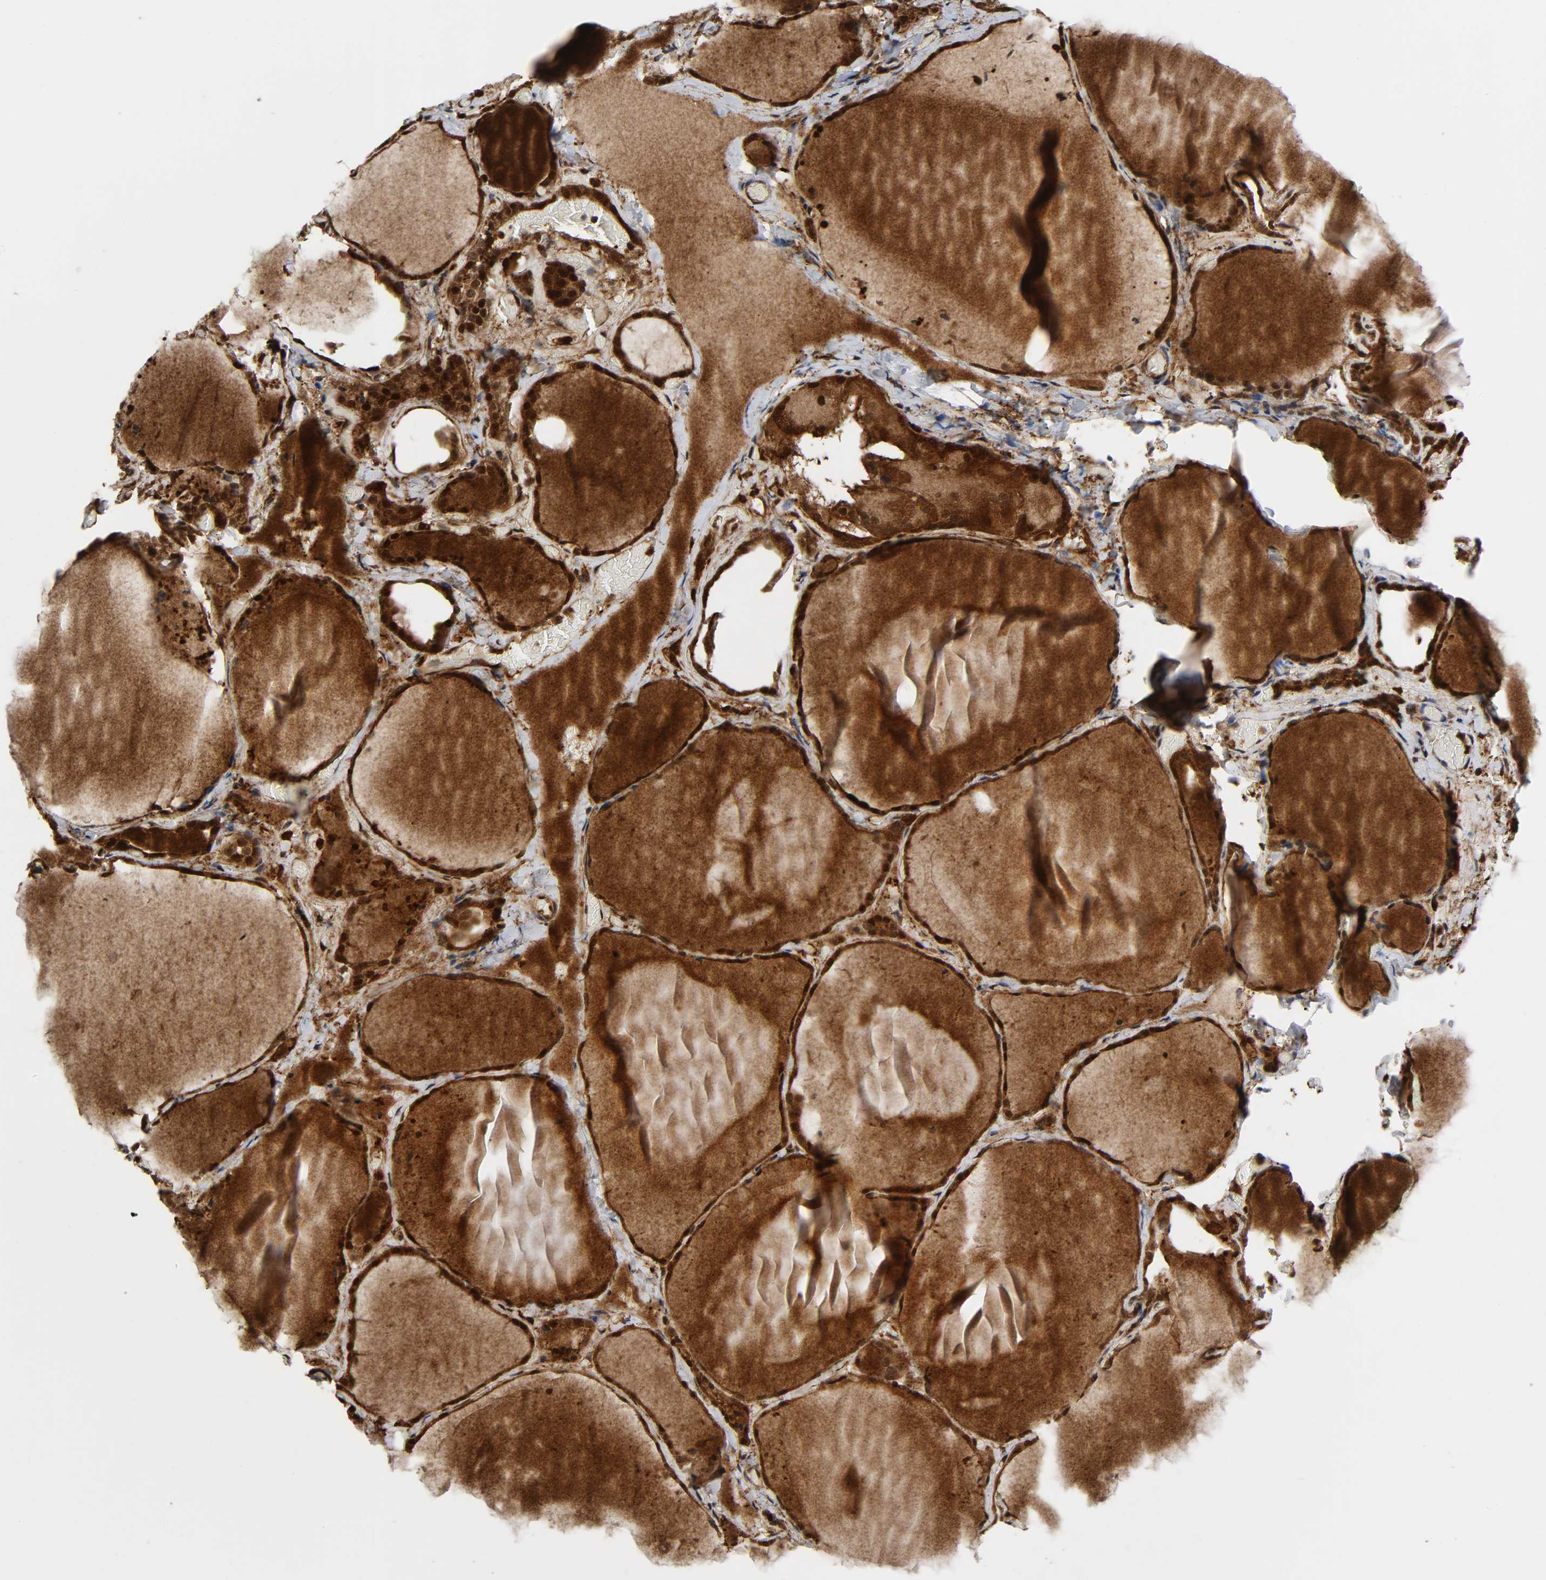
{"staining": {"intensity": "strong", "quantity": ">75%", "location": "cytoplasmic/membranous,nuclear"}, "tissue": "thyroid gland", "cell_type": "Glandular cells", "image_type": "normal", "snomed": [{"axis": "morphology", "description": "Normal tissue, NOS"}, {"axis": "topography", "description": "Thyroid gland"}], "caption": "Immunohistochemistry (IHC) of benign thyroid gland shows high levels of strong cytoplasmic/membranous,nuclear positivity in about >75% of glandular cells.", "gene": "MAPK1", "patient": {"sex": "female", "age": 22}}